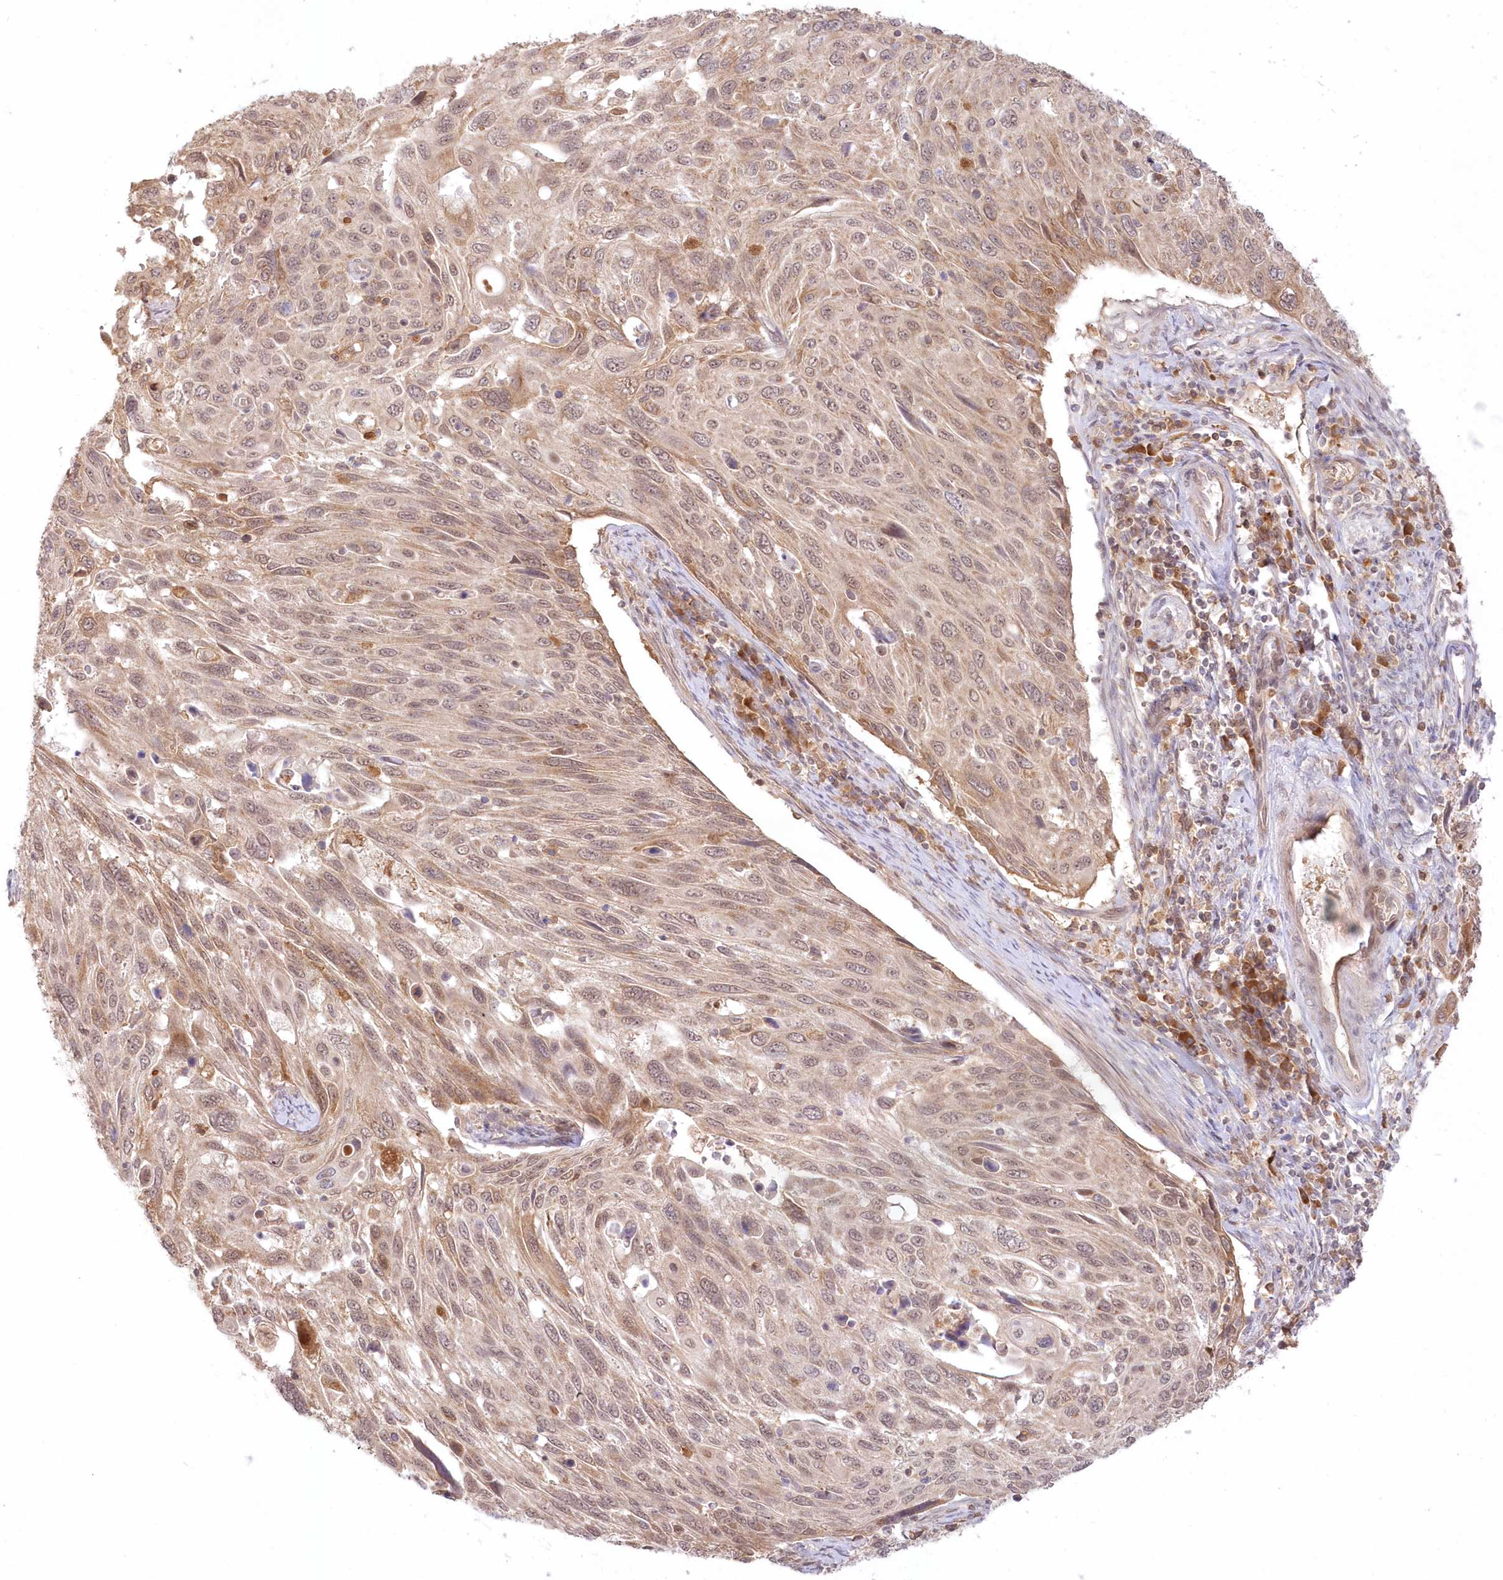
{"staining": {"intensity": "moderate", "quantity": ">75%", "location": "cytoplasmic/membranous"}, "tissue": "cervical cancer", "cell_type": "Tumor cells", "image_type": "cancer", "snomed": [{"axis": "morphology", "description": "Squamous cell carcinoma, NOS"}, {"axis": "topography", "description": "Cervix"}], "caption": "The micrograph shows immunohistochemical staining of squamous cell carcinoma (cervical). There is moderate cytoplasmic/membranous positivity is identified in about >75% of tumor cells.", "gene": "MTMR3", "patient": {"sex": "female", "age": 70}}